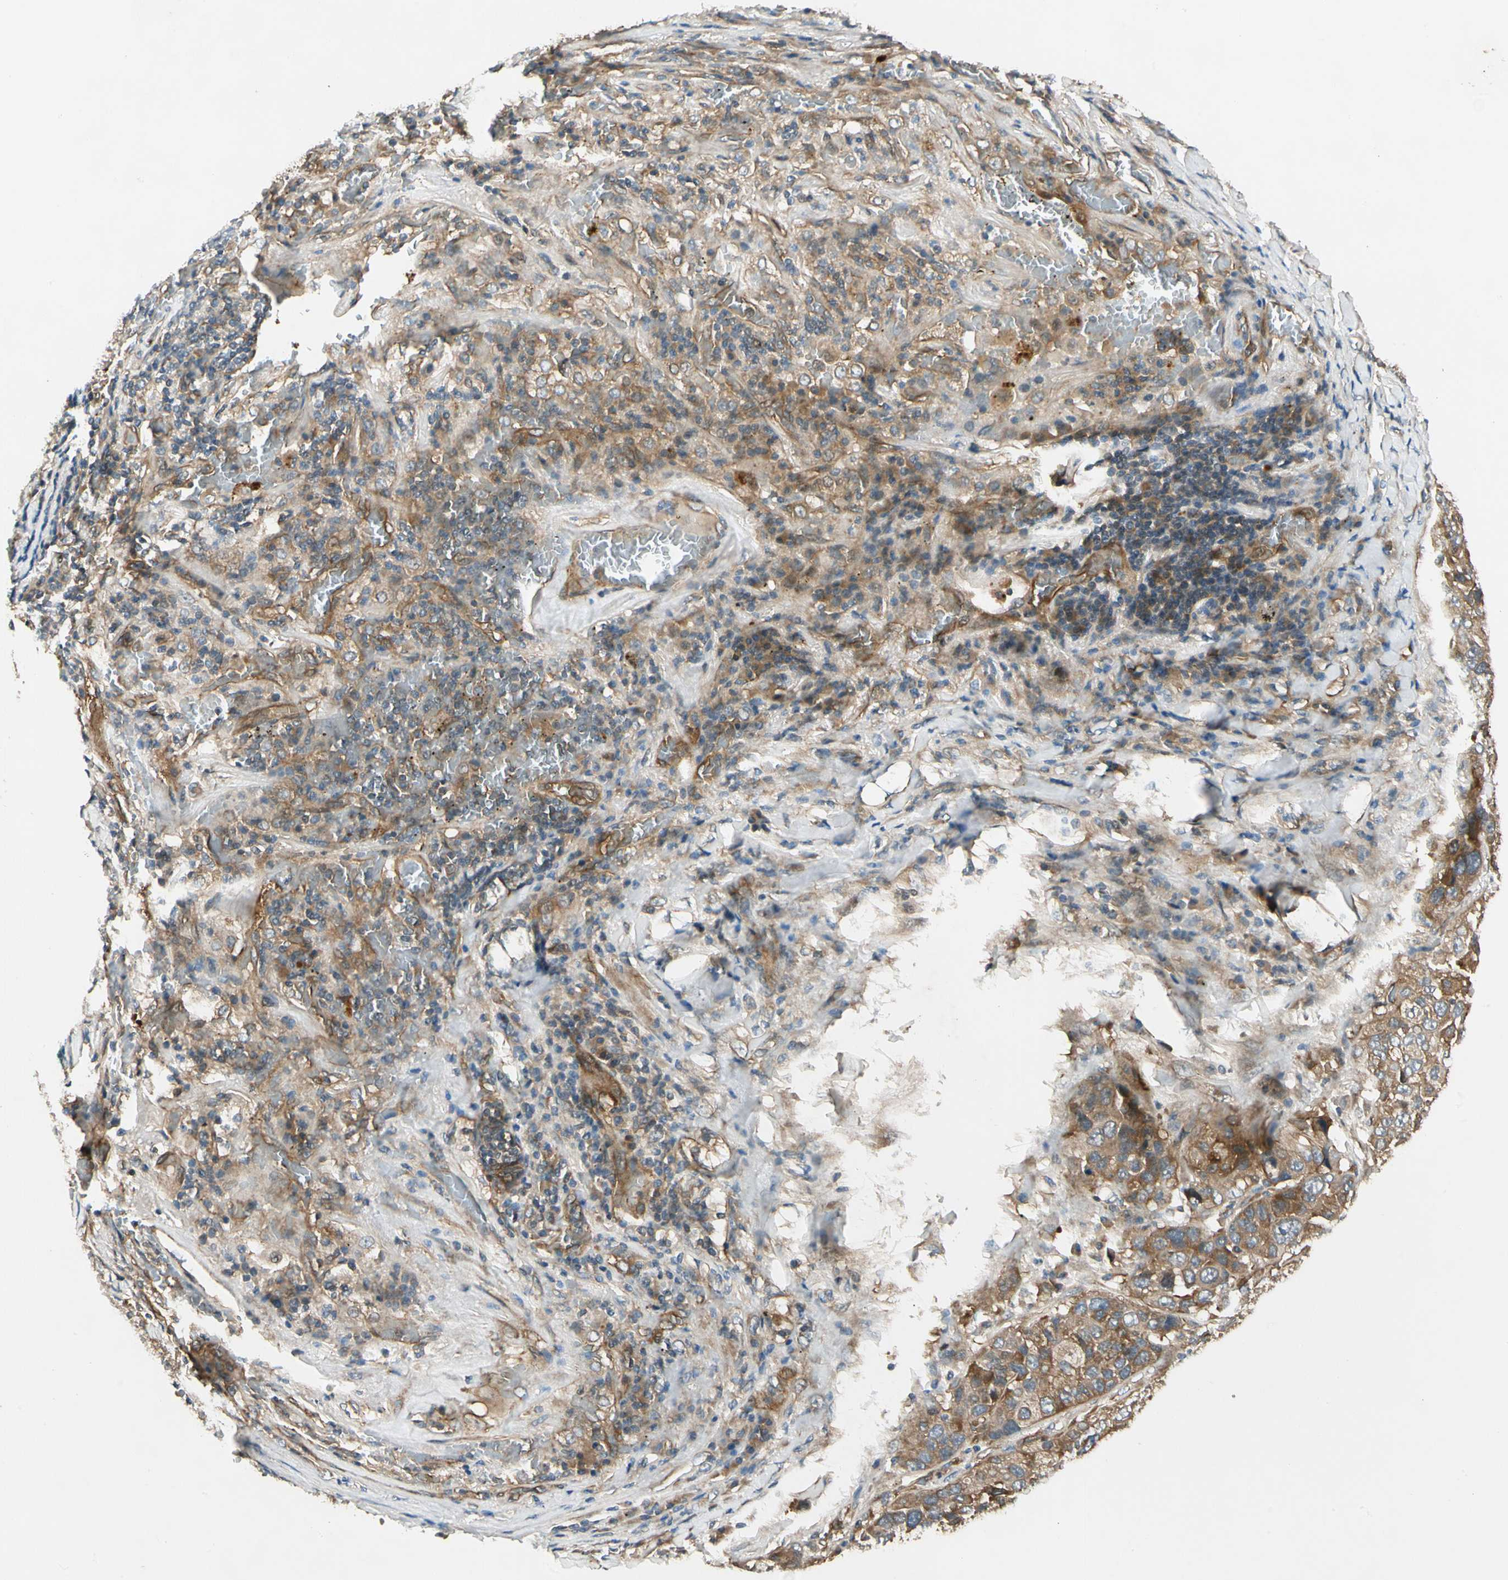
{"staining": {"intensity": "weak", "quantity": ">75%", "location": "cytoplasmic/membranous"}, "tissue": "lung cancer", "cell_type": "Tumor cells", "image_type": "cancer", "snomed": [{"axis": "morphology", "description": "Squamous cell carcinoma, NOS"}, {"axis": "topography", "description": "Lung"}], "caption": "Protein expression by IHC displays weak cytoplasmic/membranous positivity in about >75% of tumor cells in lung squamous cell carcinoma. Nuclei are stained in blue.", "gene": "ROCK2", "patient": {"sex": "male", "age": 57}}